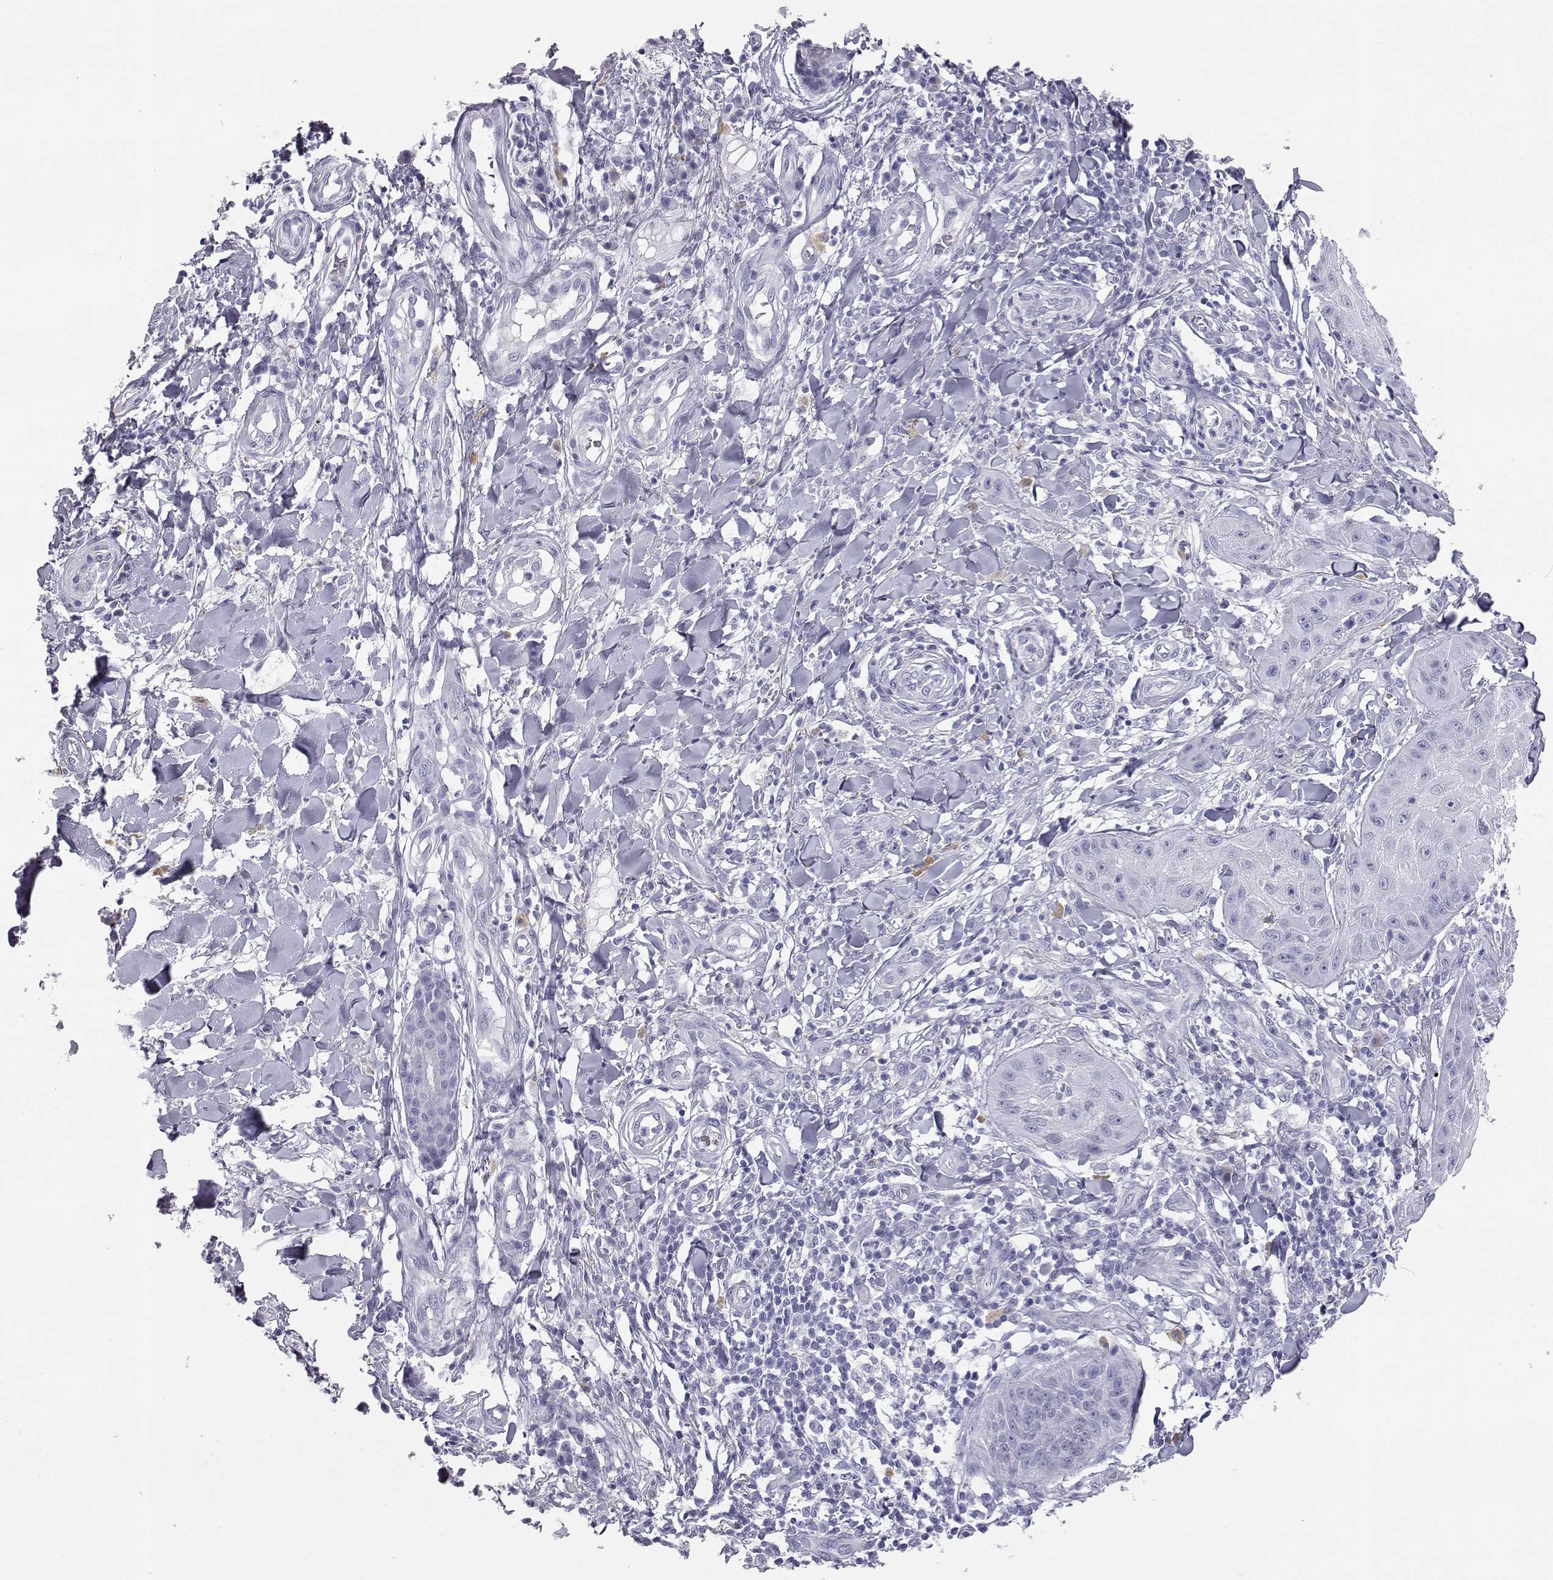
{"staining": {"intensity": "negative", "quantity": "none", "location": "none"}, "tissue": "skin cancer", "cell_type": "Tumor cells", "image_type": "cancer", "snomed": [{"axis": "morphology", "description": "Squamous cell carcinoma, NOS"}, {"axis": "topography", "description": "Skin"}], "caption": "DAB (3,3'-diaminobenzidine) immunohistochemical staining of skin squamous cell carcinoma shows no significant staining in tumor cells.", "gene": "ITLN2", "patient": {"sex": "male", "age": 70}}